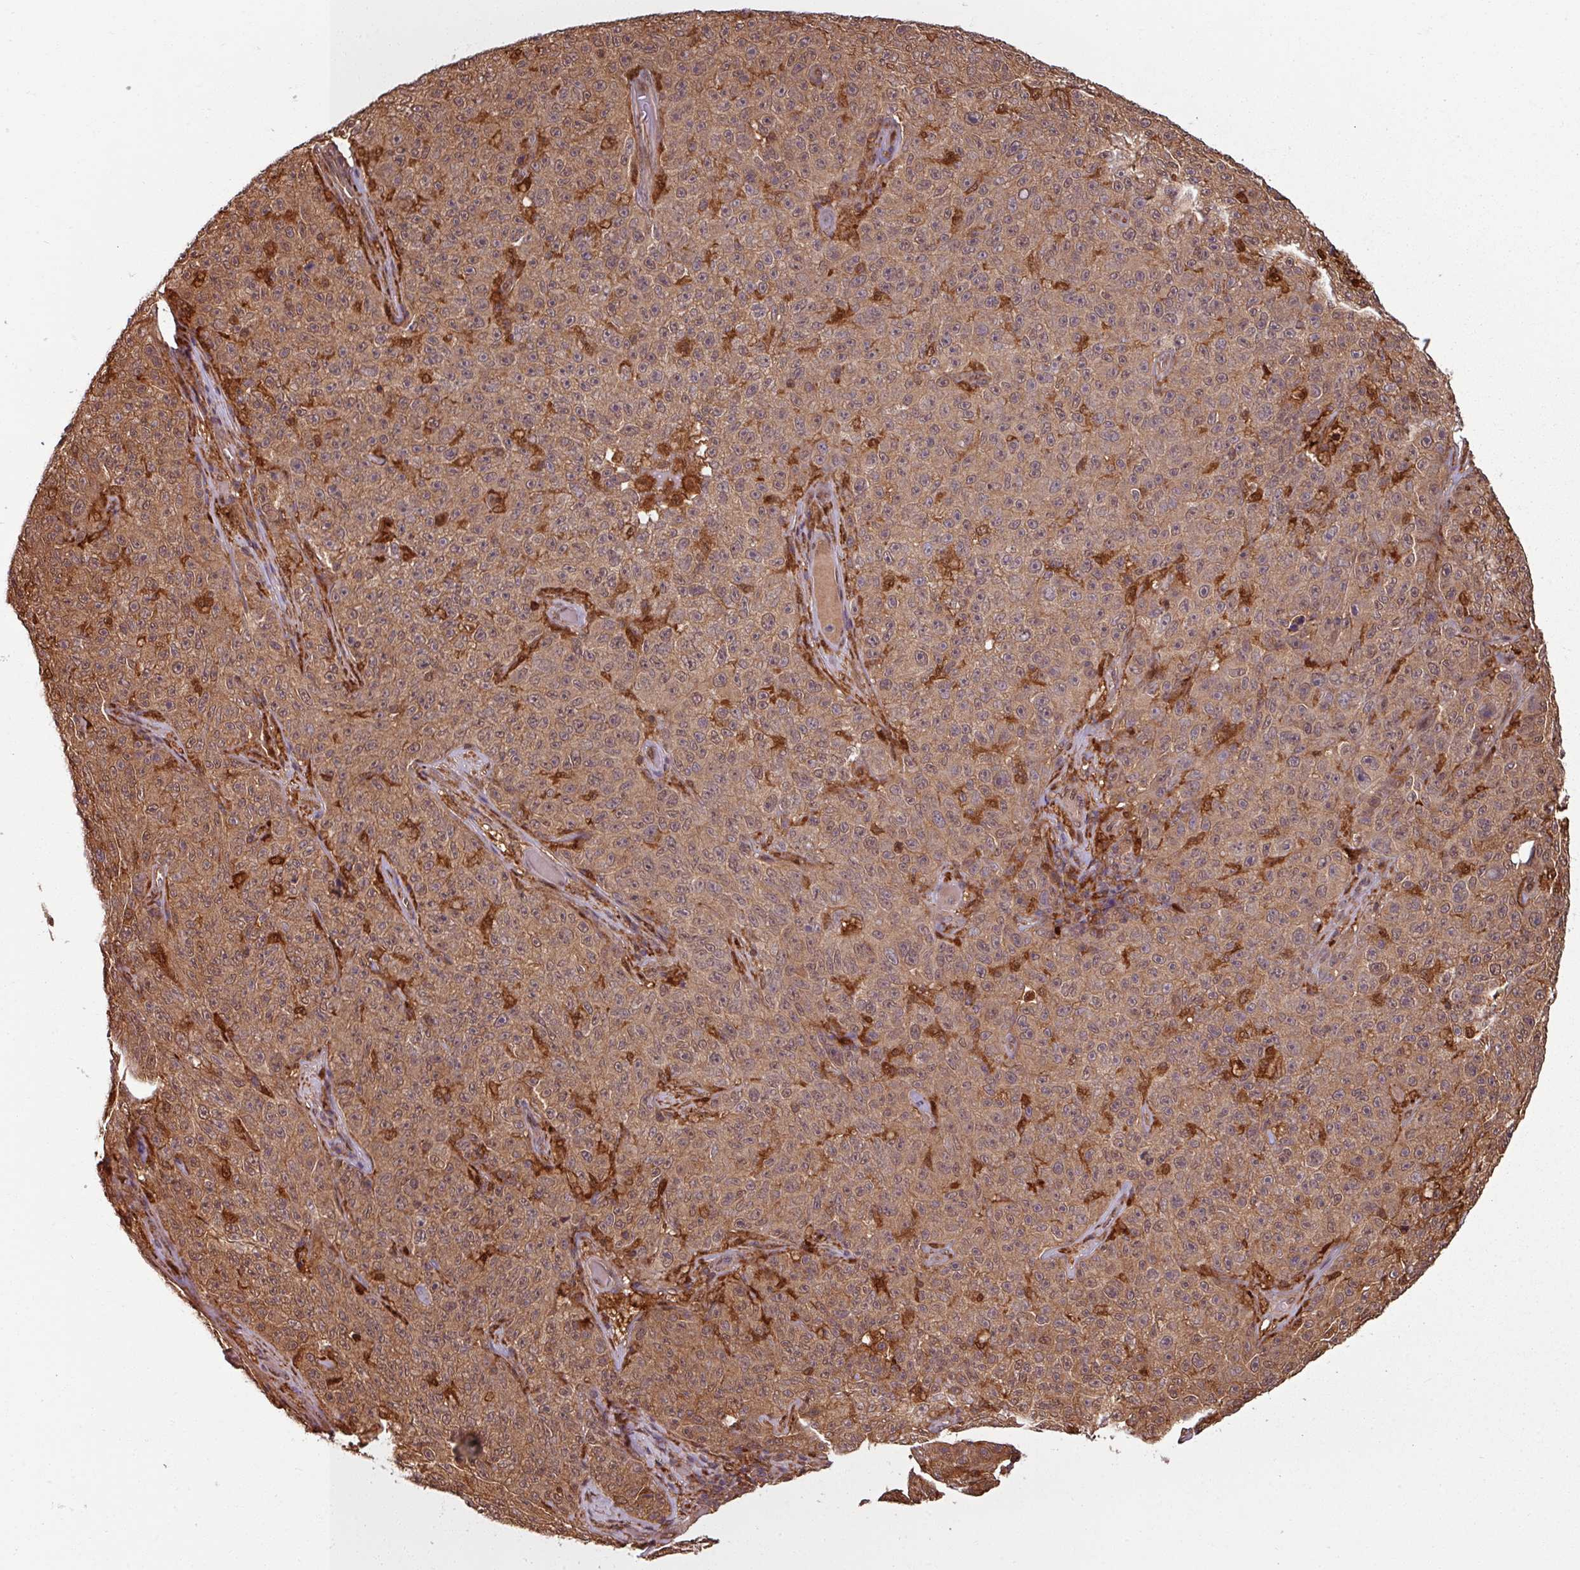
{"staining": {"intensity": "moderate", "quantity": ">75%", "location": "cytoplasmic/membranous,nuclear"}, "tissue": "melanoma", "cell_type": "Tumor cells", "image_type": "cancer", "snomed": [{"axis": "morphology", "description": "Malignant melanoma, NOS"}, {"axis": "topography", "description": "Skin"}], "caption": "This image reveals malignant melanoma stained with immunohistochemistry (IHC) to label a protein in brown. The cytoplasmic/membranous and nuclear of tumor cells show moderate positivity for the protein. Nuclei are counter-stained blue.", "gene": "KCTD11", "patient": {"sex": "female", "age": 82}}